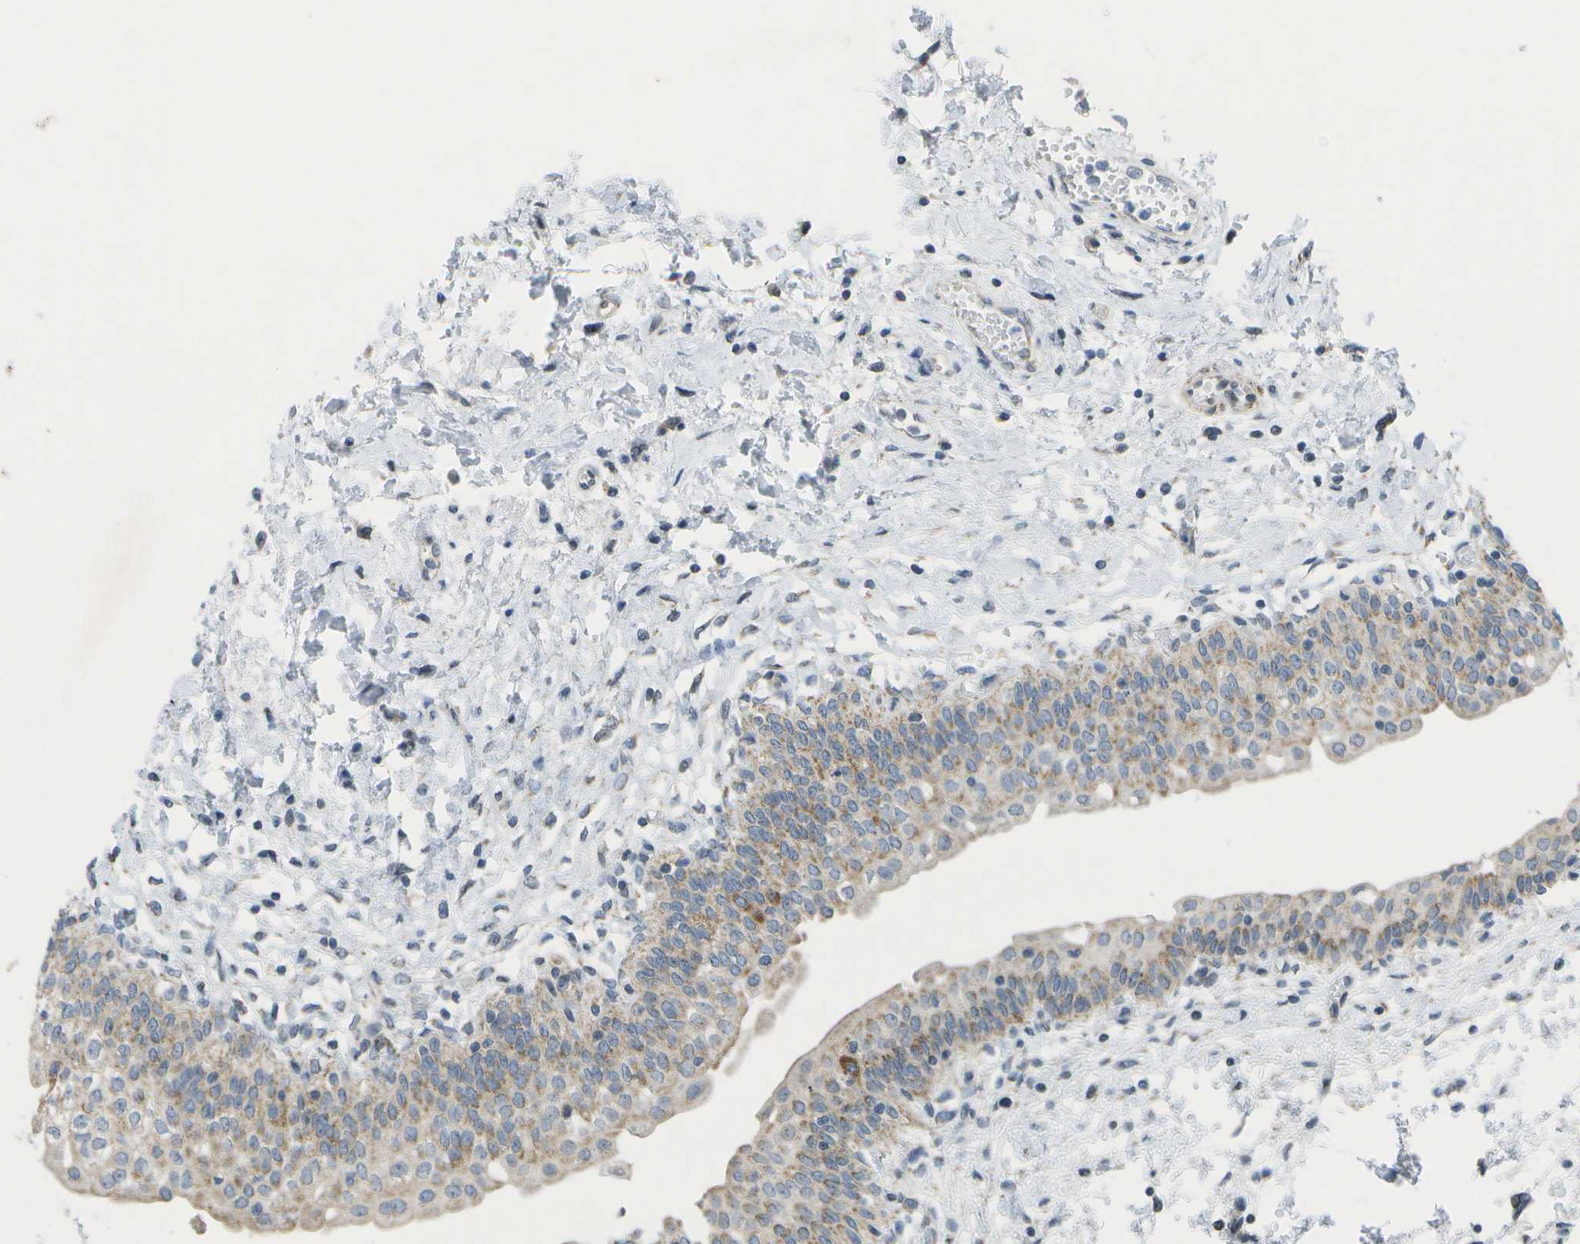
{"staining": {"intensity": "moderate", "quantity": "25%-75%", "location": "cytoplasmic/membranous"}, "tissue": "urinary bladder", "cell_type": "Urothelial cells", "image_type": "normal", "snomed": [{"axis": "morphology", "description": "Normal tissue, NOS"}, {"axis": "topography", "description": "Urinary bladder"}], "caption": "Protein analysis of benign urinary bladder displays moderate cytoplasmic/membranous staining in approximately 25%-75% of urothelial cells.", "gene": "TMEM223", "patient": {"sex": "male", "age": 55}}